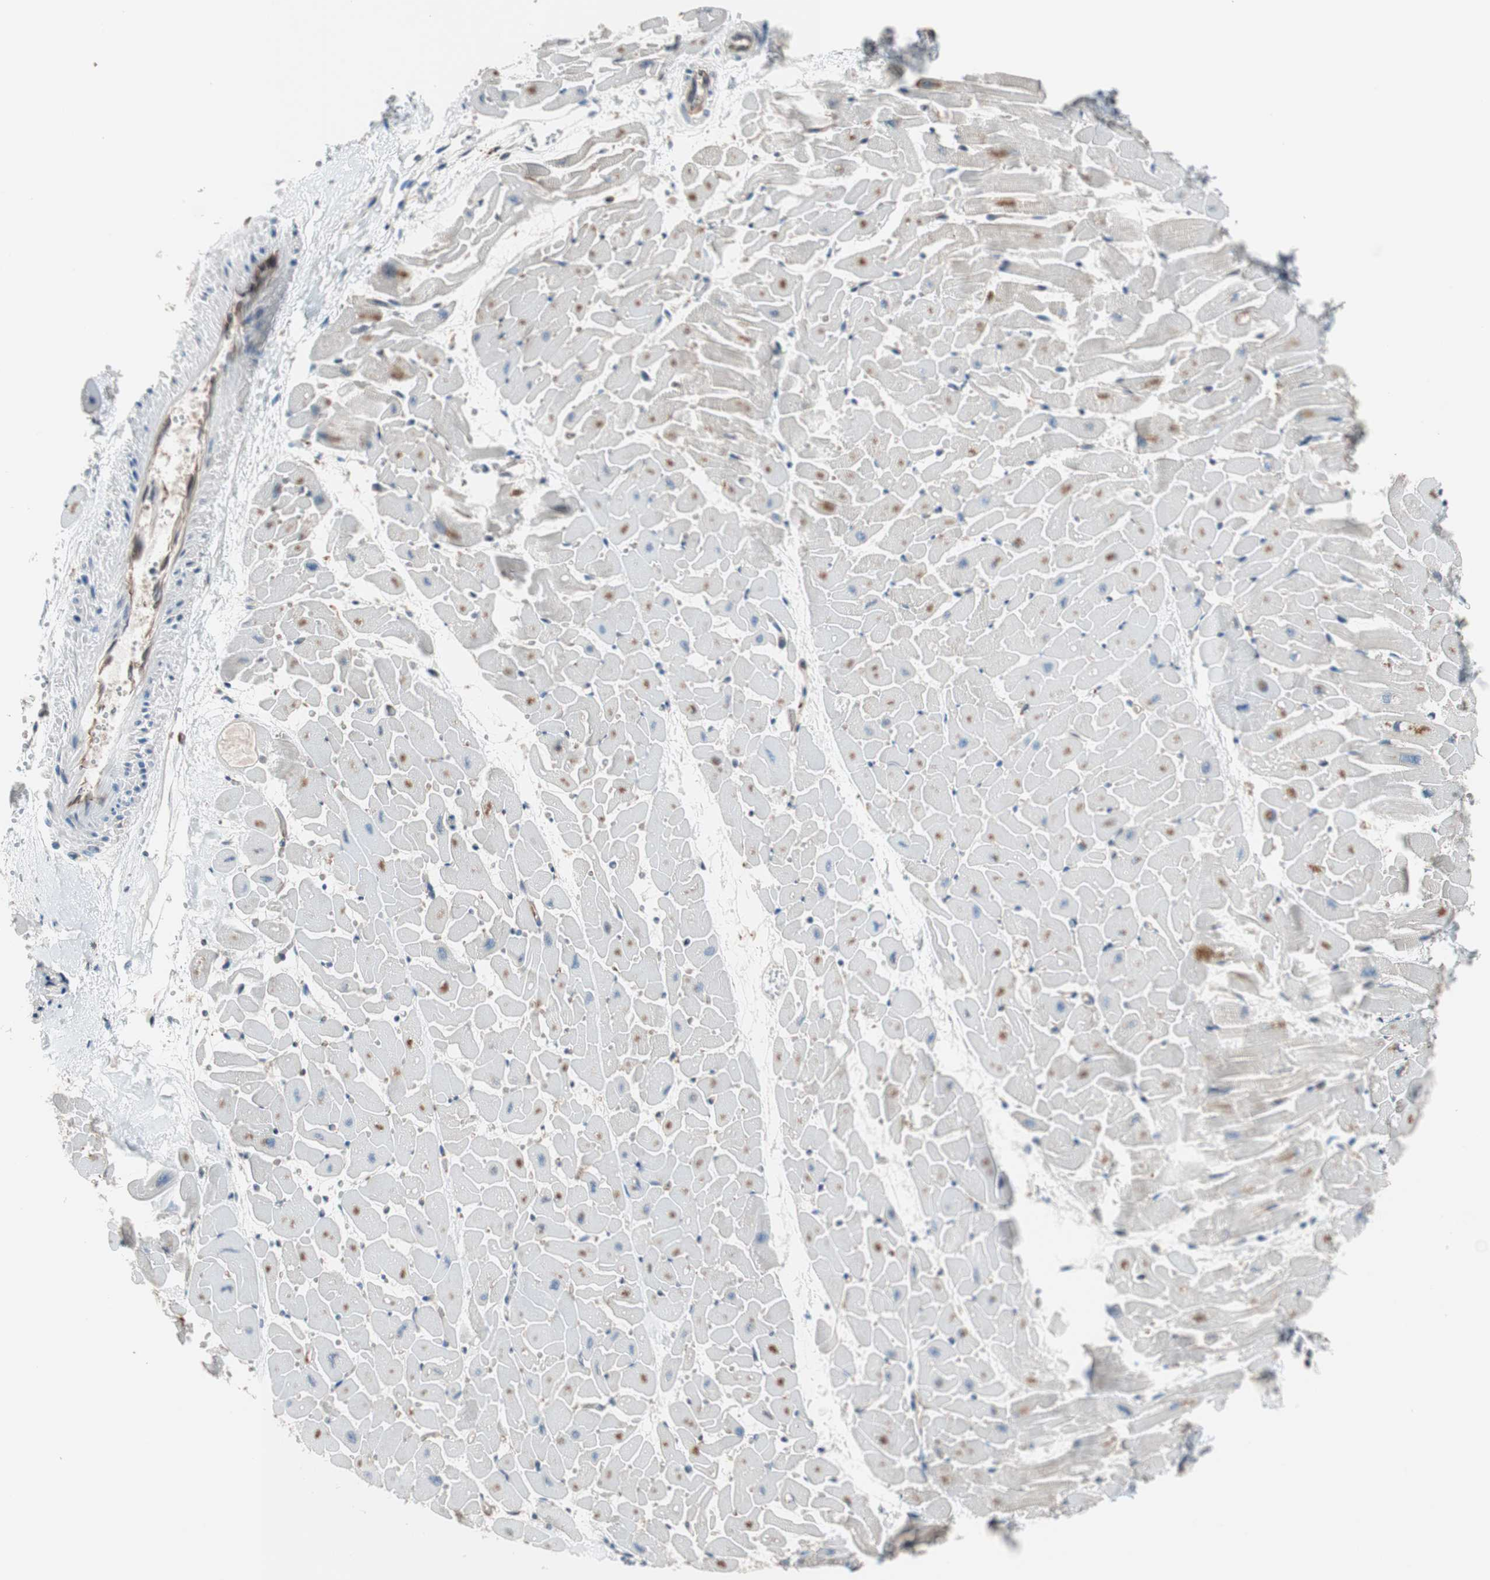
{"staining": {"intensity": "weak", "quantity": "<25%", "location": "cytoplasmic/membranous,nuclear"}, "tissue": "heart muscle", "cell_type": "Cardiomyocytes", "image_type": "normal", "snomed": [{"axis": "morphology", "description": "Normal tissue, NOS"}, {"axis": "topography", "description": "Heart"}], "caption": "High power microscopy micrograph of an immunohistochemistry histopathology image of unremarkable heart muscle, revealing no significant positivity in cardiomyocytes.", "gene": "P3R3URF", "patient": {"sex": "female", "age": 19}}